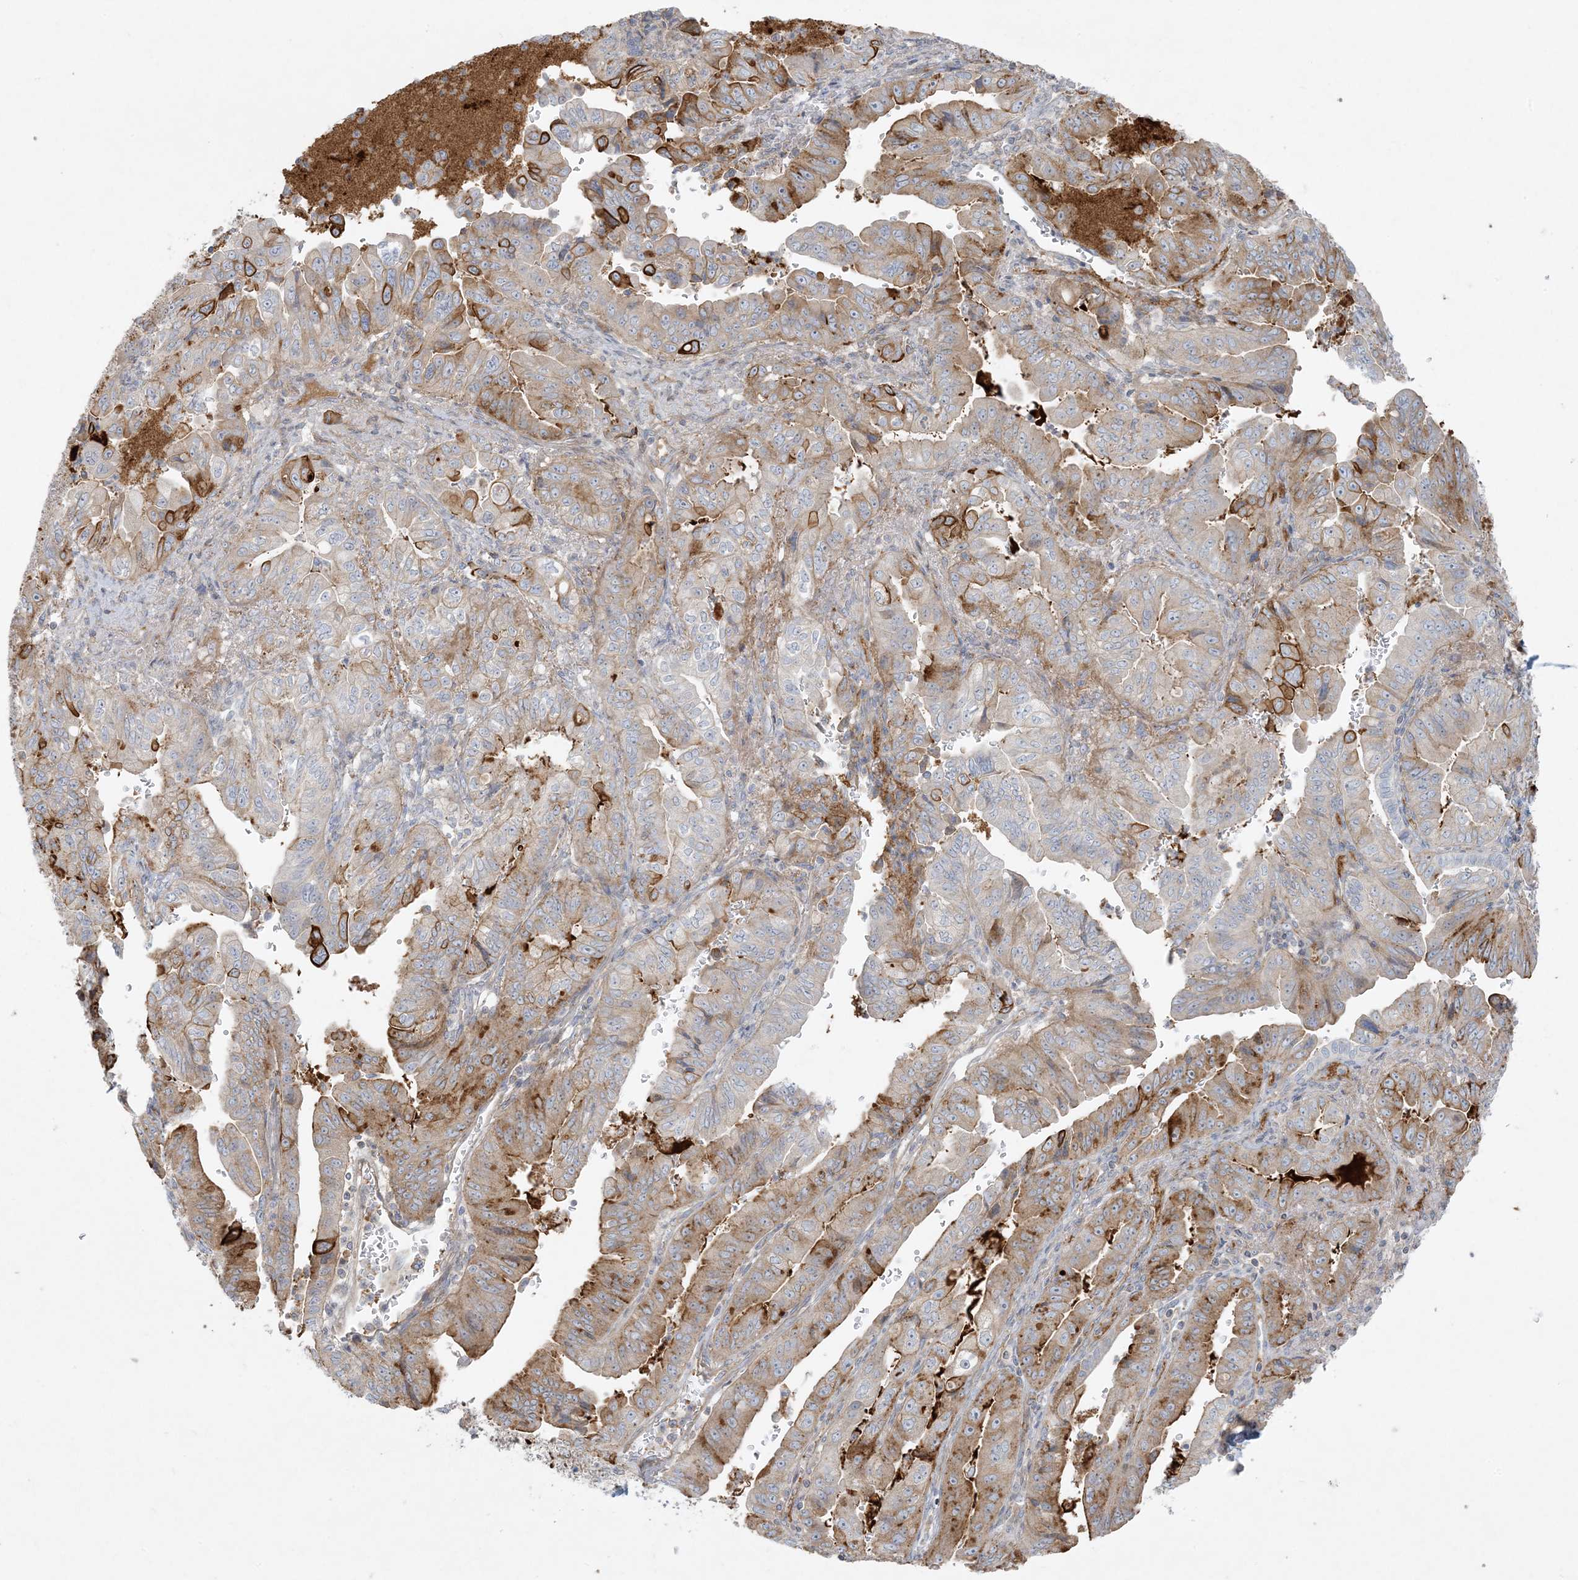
{"staining": {"intensity": "strong", "quantity": "<25%", "location": "cytoplasmic/membranous"}, "tissue": "pancreatic cancer", "cell_type": "Tumor cells", "image_type": "cancer", "snomed": [{"axis": "morphology", "description": "Adenocarcinoma, NOS"}, {"axis": "topography", "description": "Pancreas"}], "caption": "Tumor cells demonstrate strong cytoplasmic/membranous staining in about <25% of cells in adenocarcinoma (pancreatic).", "gene": "PIK3R4", "patient": {"sex": "male", "age": 70}}